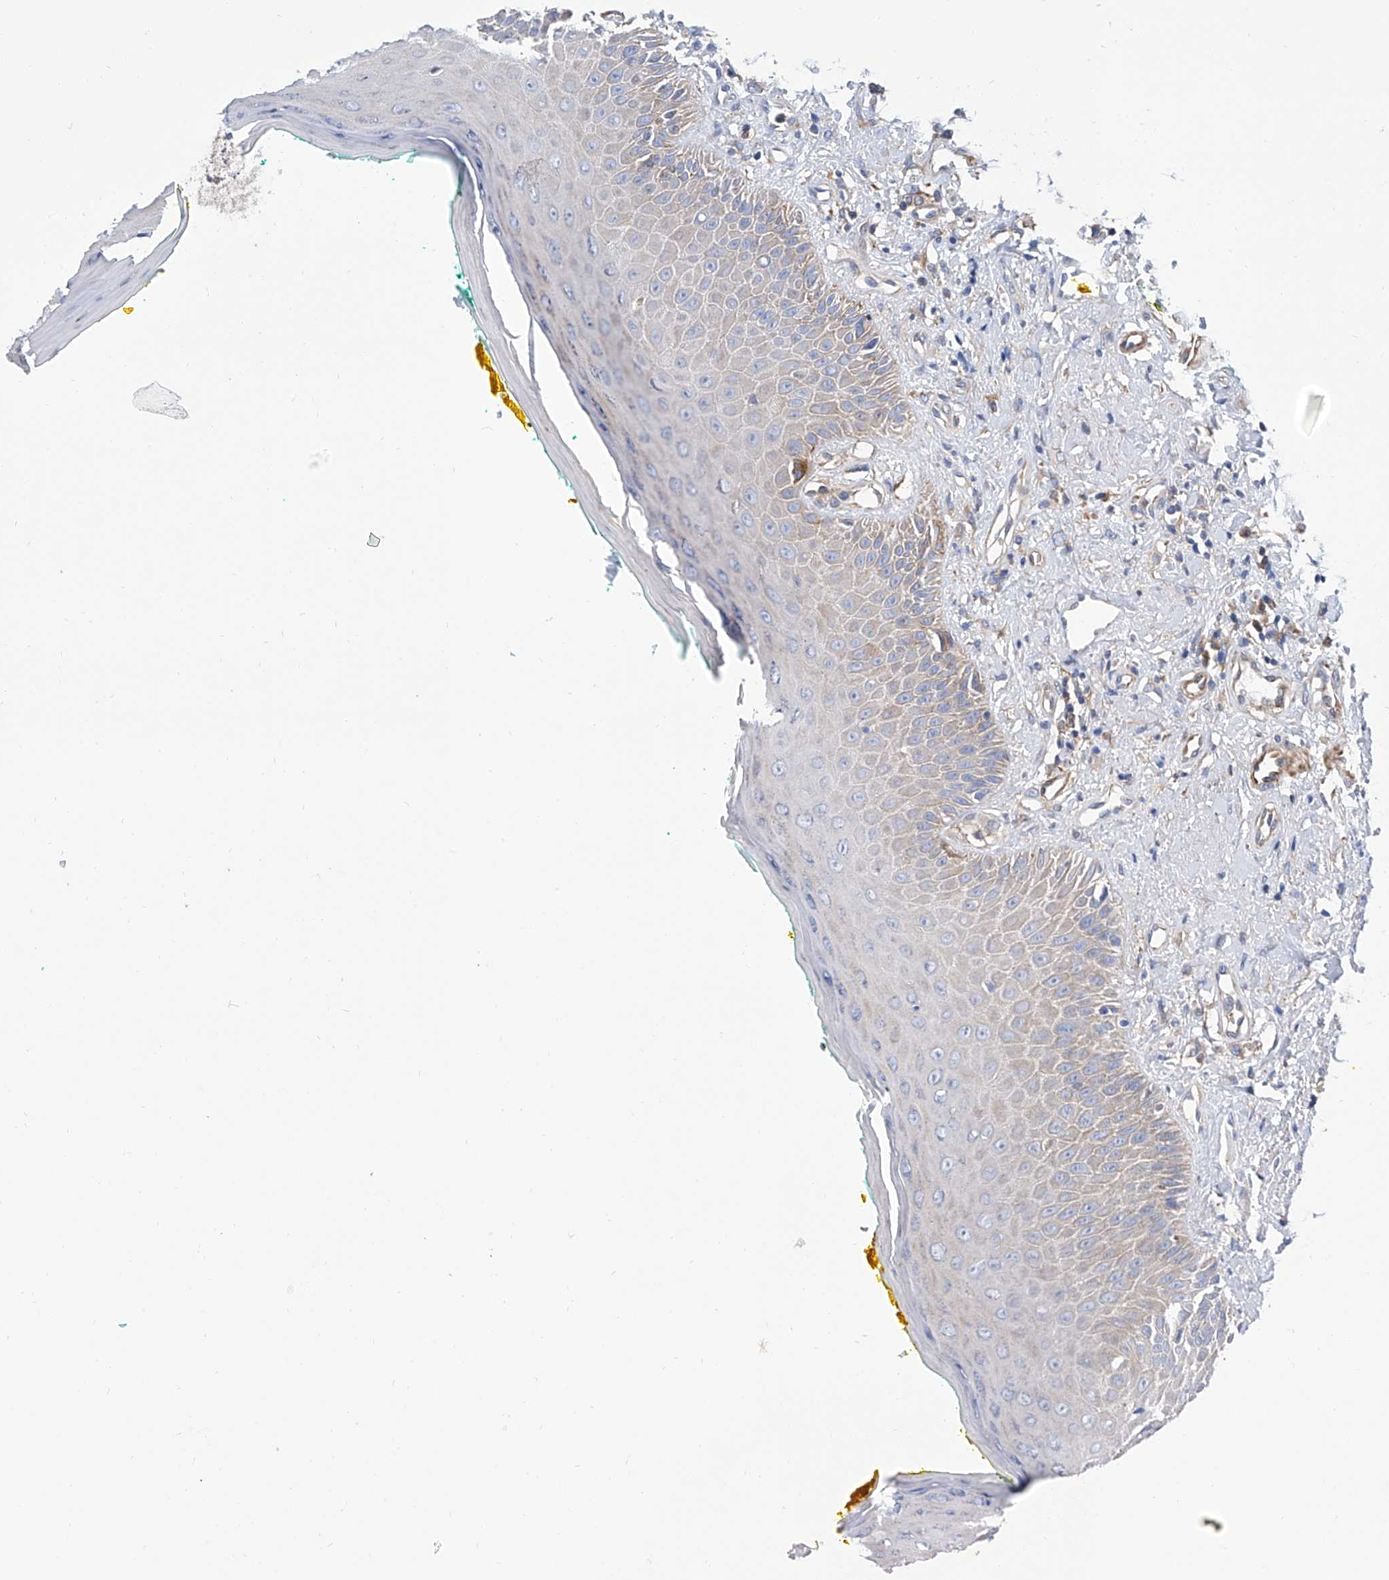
{"staining": {"intensity": "moderate", "quantity": "<25%", "location": "cytoplasmic/membranous"}, "tissue": "oral mucosa", "cell_type": "Squamous epithelial cells", "image_type": "normal", "snomed": [{"axis": "morphology", "description": "Normal tissue, NOS"}, {"axis": "topography", "description": "Oral tissue"}], "caption": "This micrograph shows immunohistochemistry staining of benign oral mucosa, with low moderate cytoplasmic/membranous staining in about <25% of squamous epithelial cells.", "gene": "GPT", "patient": {"sex": "female", "age": 70}}